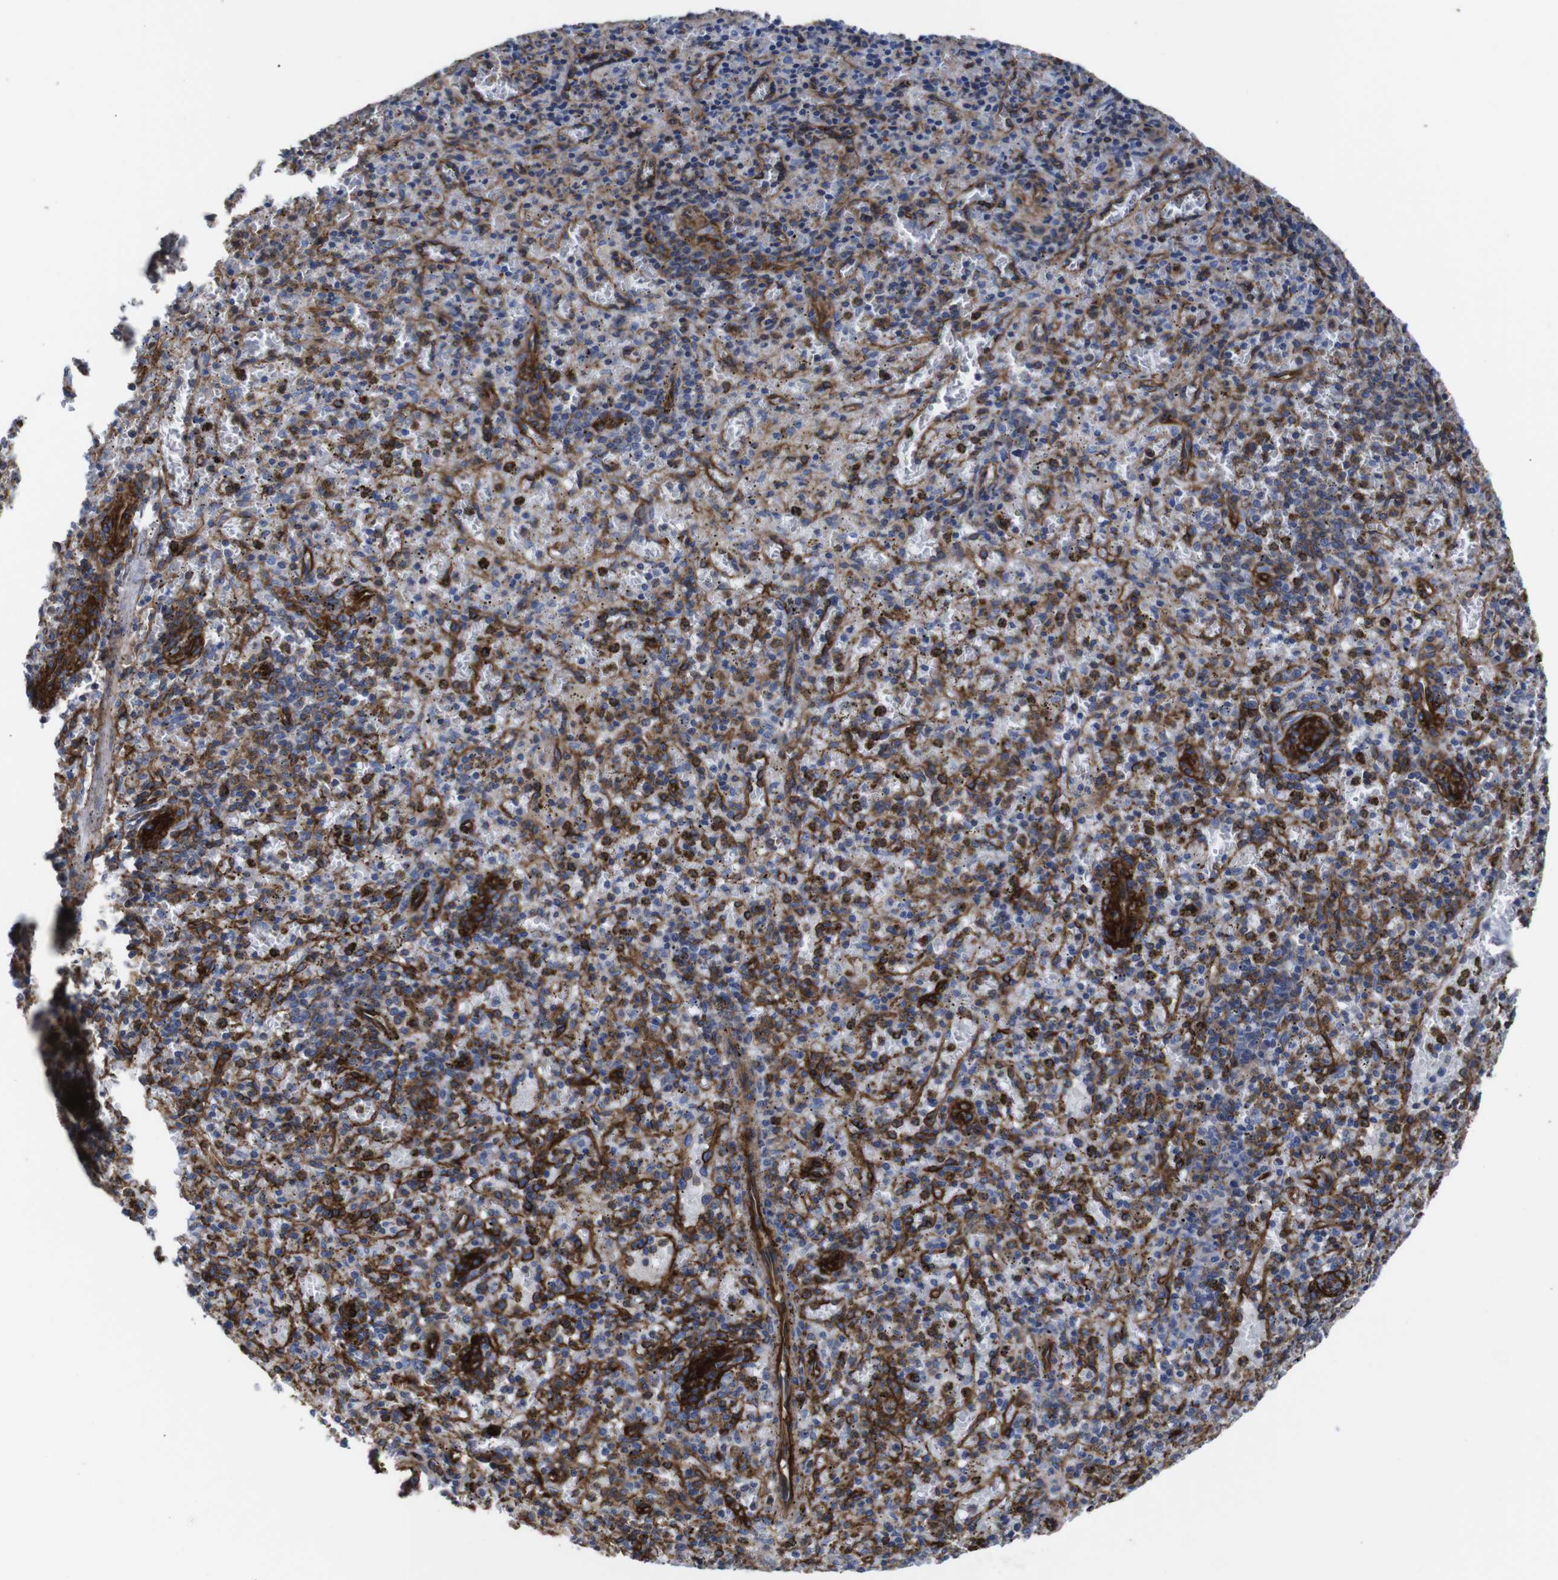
{"staining": {"intensity": "weak", "quantity": "25%-75%", "location": "cytoplasmic/membranous"}, "tissue": "spleen", "cell_type": "Cells in red pulp", "image_type": "normal", "snomed": [{"axis": "morphology", "description": "Normal tissue, NOS"}, {"axis": "topography", "description": "Spleen"}], "caption": "About 25%-75% of cells in red pulp in unremarkable spleen exhibit weak cytoplasmic/membranous protein expression as visualized by brown immunohistochemical staining.", "gene": "SPTBN1", "patient": {"sex": "male", "age": 72}}